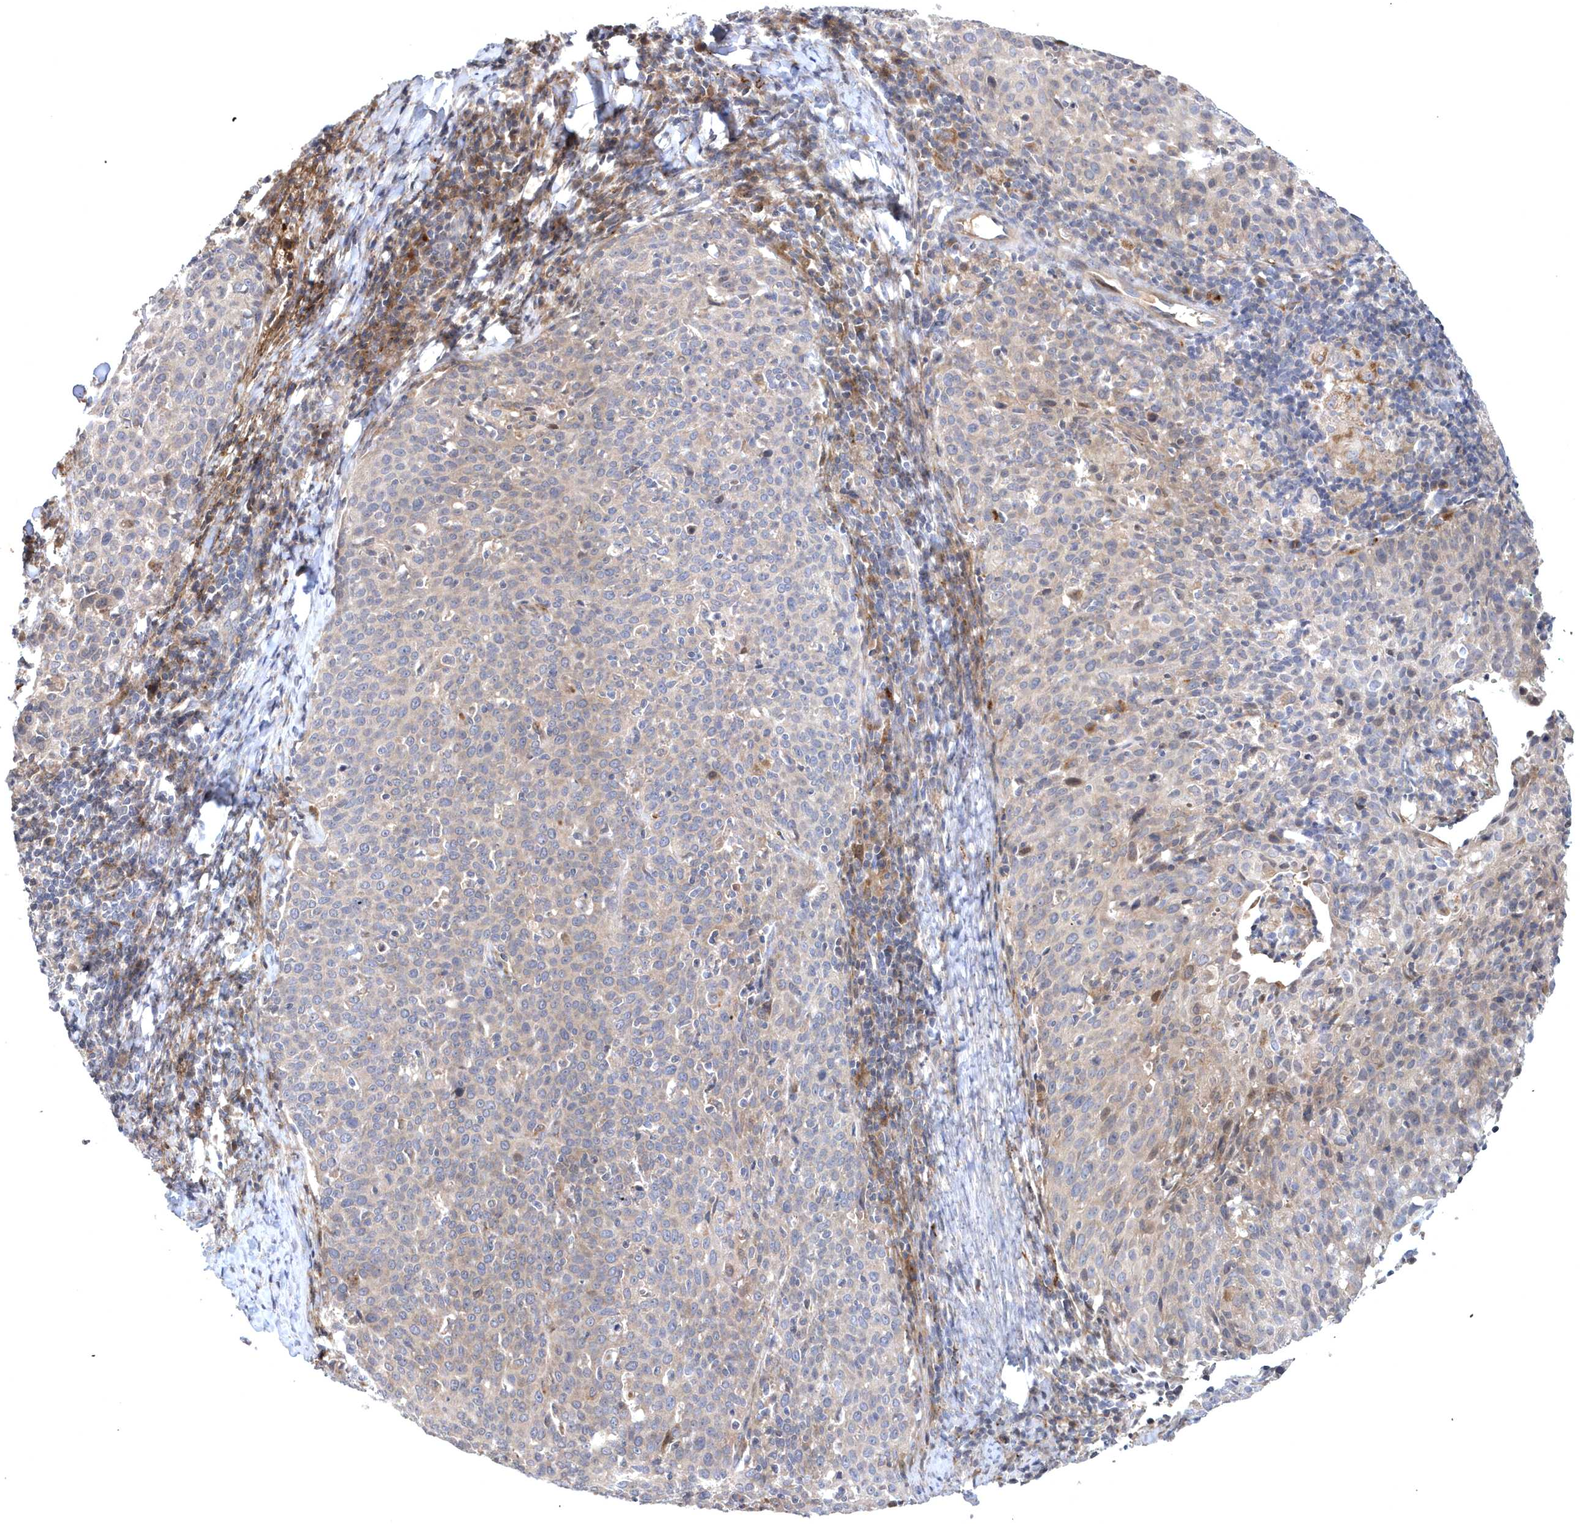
{"staining": {"intensity": "weak", "quantity": "<25%", "location": "cytoplasmic/membranous"}, "tissue": "cervical cancer", "cell_type": "Tumor cells", "image_type": "cancer", "snomed": [{"axis": "morphology", "description": "Squamous cell carcinoma, NOS"}, {"axis": "topography", "description": "Cervix"}], "caption": "DAB (3,3'-diaminobenzidine) immunohistochemical staining of human cervical cancer reveals no significant staining in tumor cells. (Brightfield microscopy of DAB IHC at high magnification).", "gene": "HMGCS1", "patient": {"sex": "female", "age": 38}}